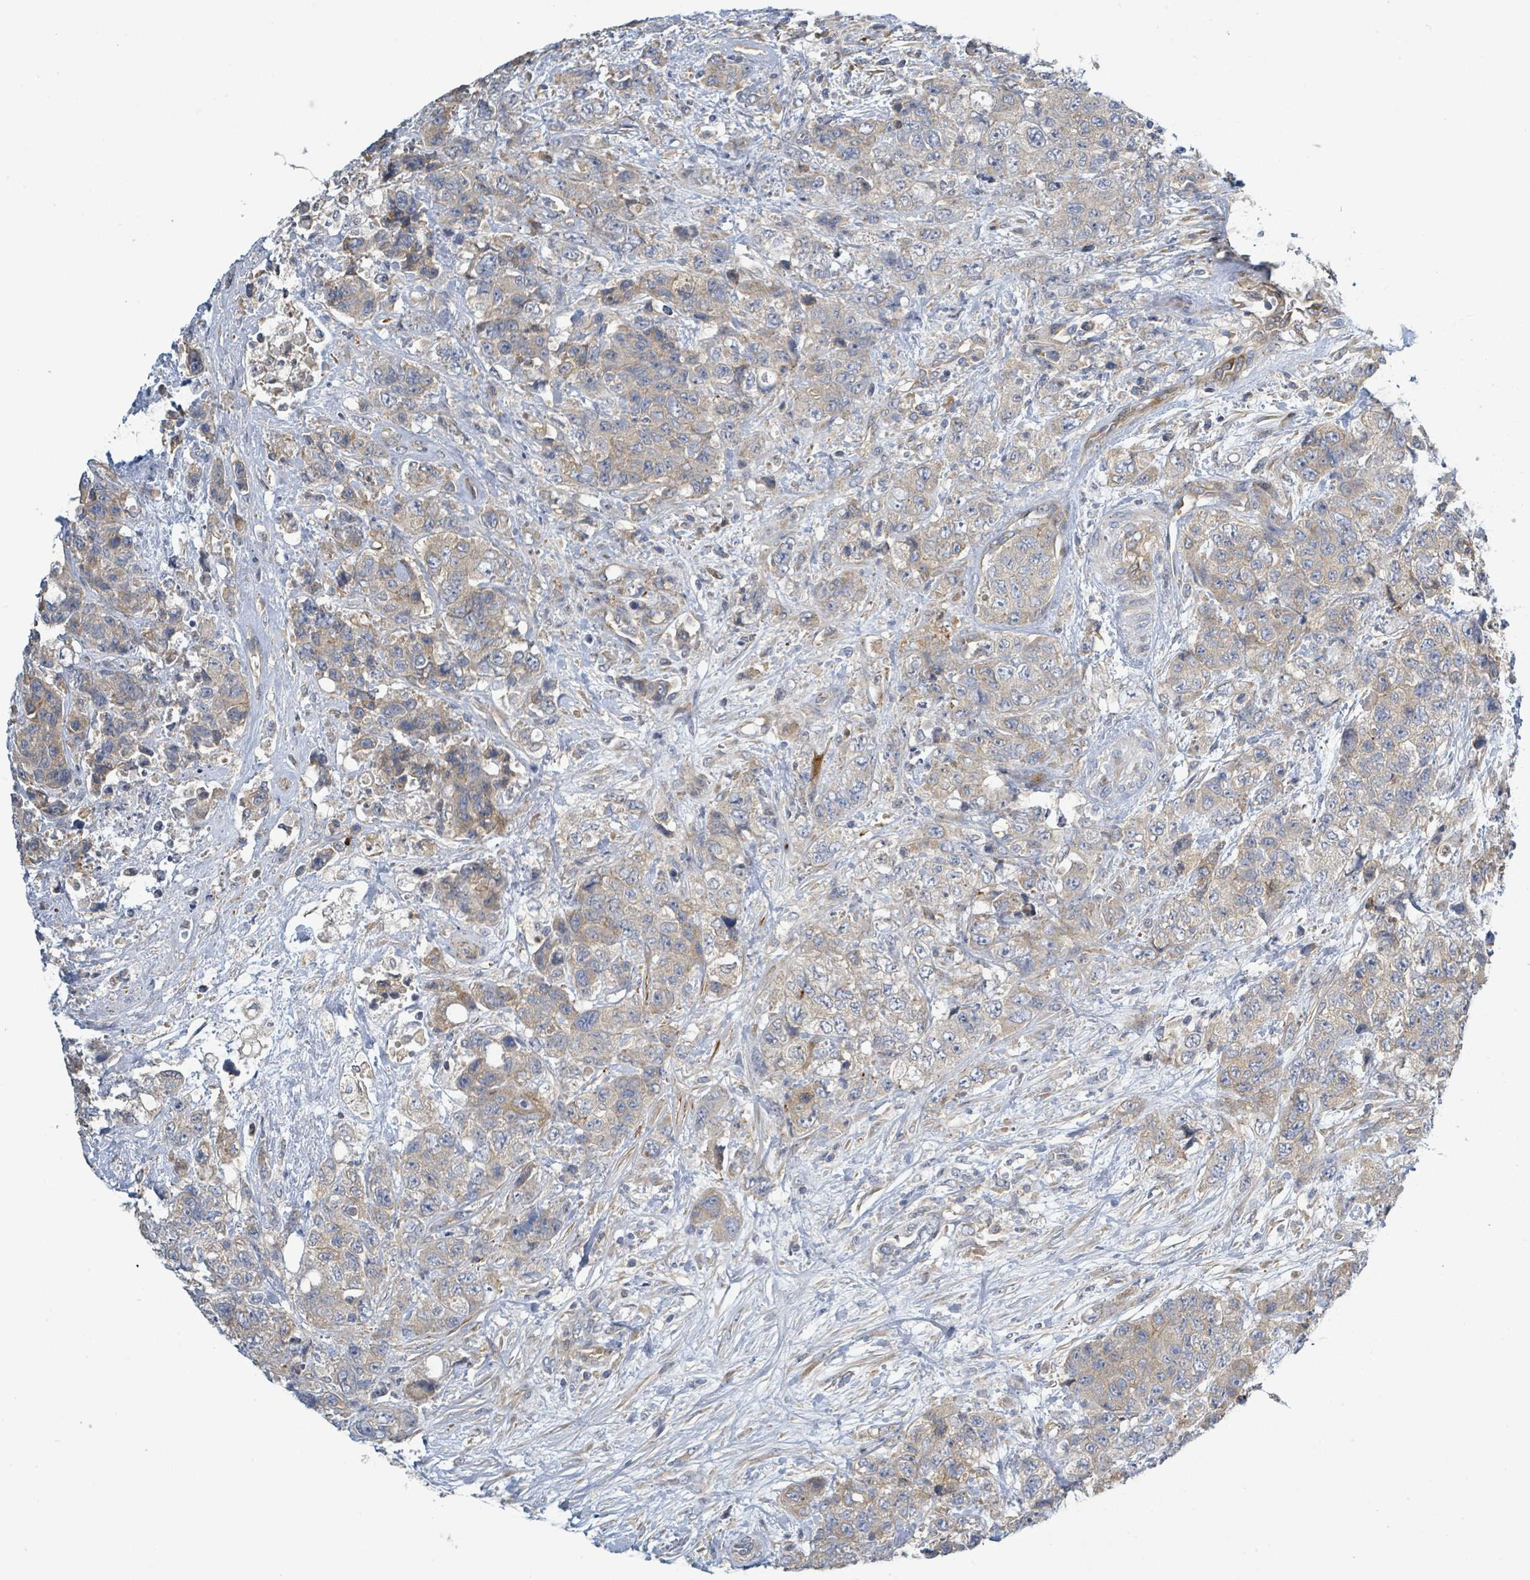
{"staining": {"intensity": "weak", "quantity": ">75%", "location": "cytoplasmic/membranous"}, "tissue": "urothelial cancer", "cell_type": "Tumor cells", "image_type": "cancer", "snomed": [{"axis": "morphology", "description": "Urothelial carcinoma, High grade"}, {"axis": "topography", "description": "Urinary bladder"}], "caption": "Human urothelial cancer stained with a protein marker displays weak staining in tumor cells.", "gene": "CFAP210", "patient": {"sex": "female", "age": 78}}